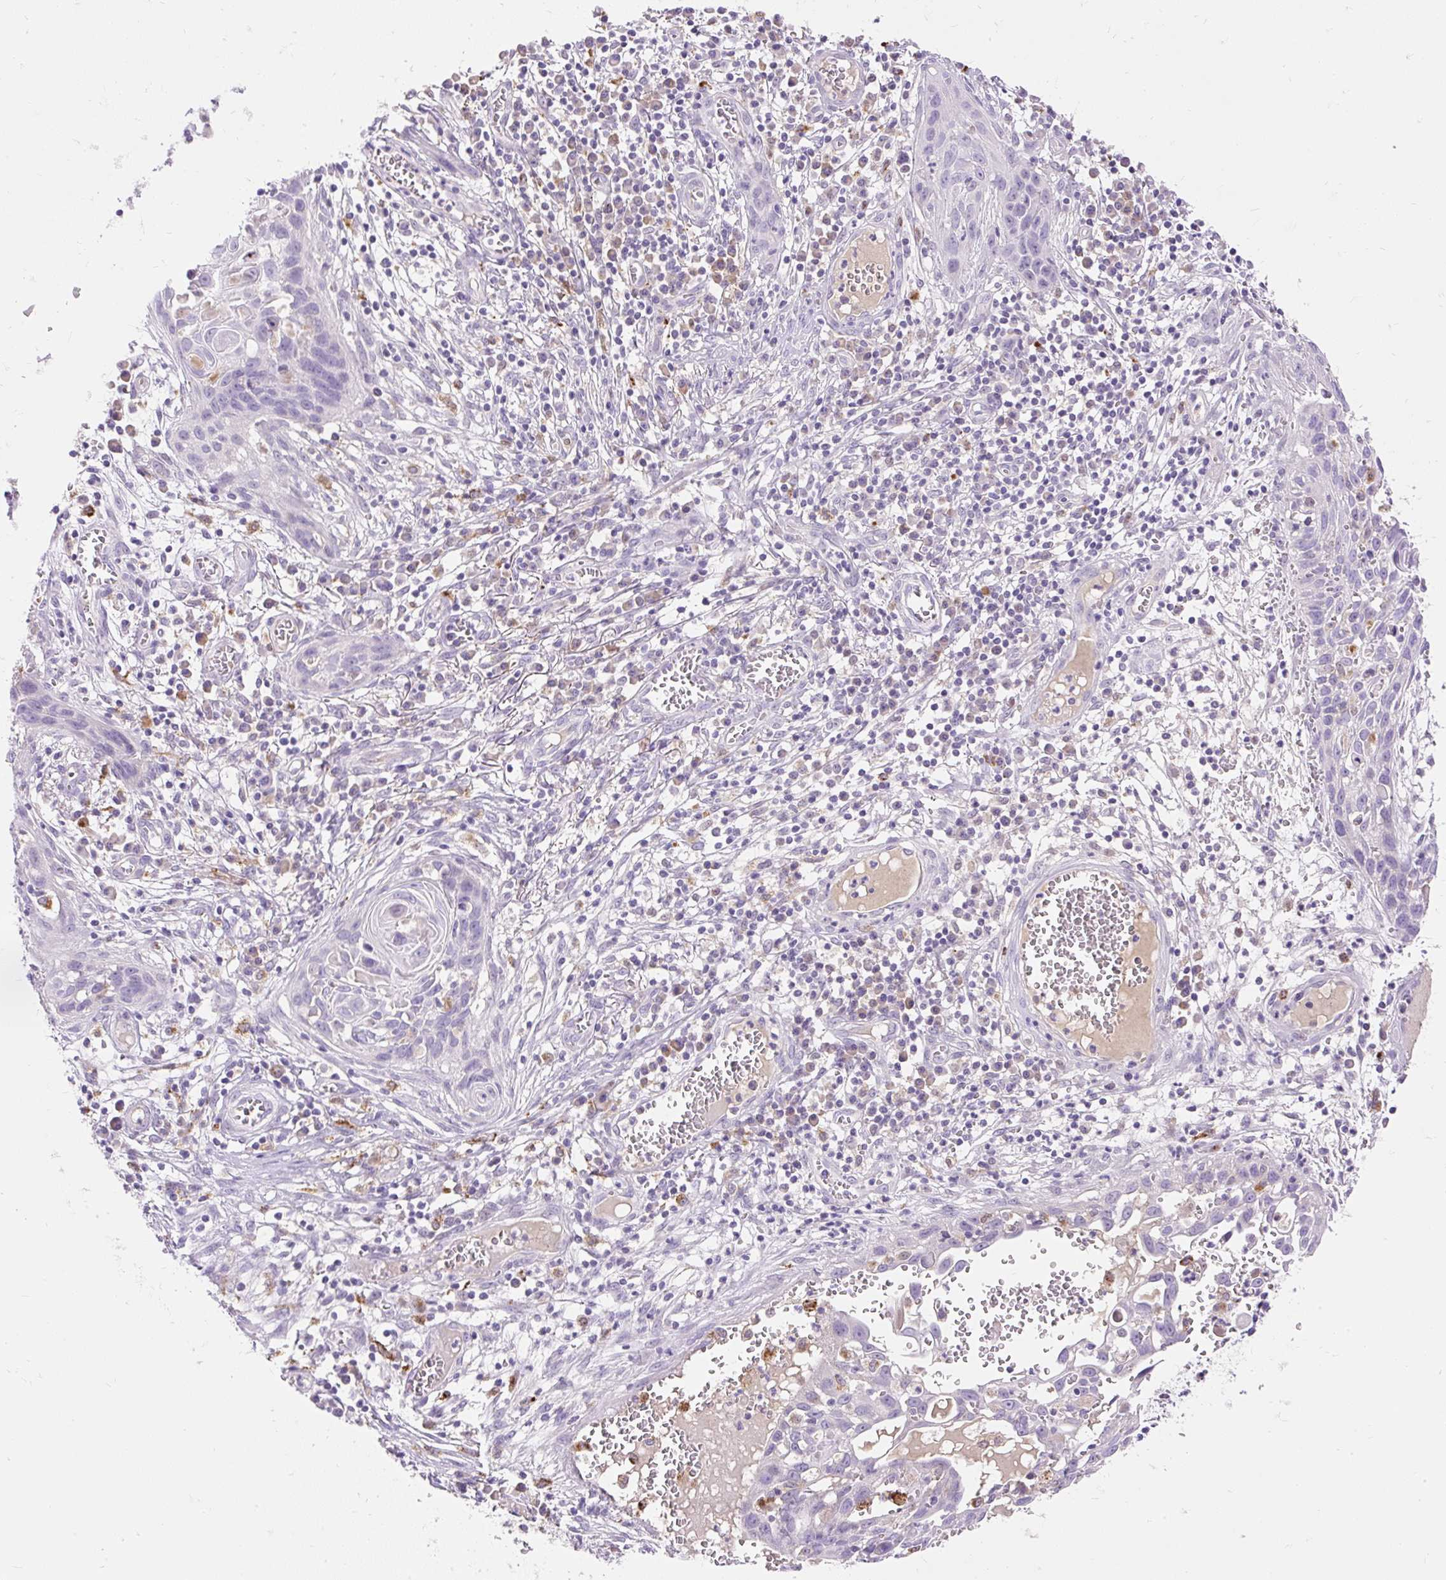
{"staining": {"intensity": "negative", "quantity": "none", "location": "none"}, "tissue": "skin cancer", "cell_type": "Tumor cells", "image_type": "cancer", "snomed": [{"axis": "morphology", "description": "Squamous cell carcinoma, NOS"}, {"axis": "topography", "description": "Skin"}, {"axis": "topography", "description": "Vulva"}], "caption": "Immunohistochemistry (IHC) histopathology image of skin cancer stained for a protein (brown), which demonstrates no staining in tumor cells.", "gene": "TMEM150C", "patient": {"sex": "female", "age": 83}}